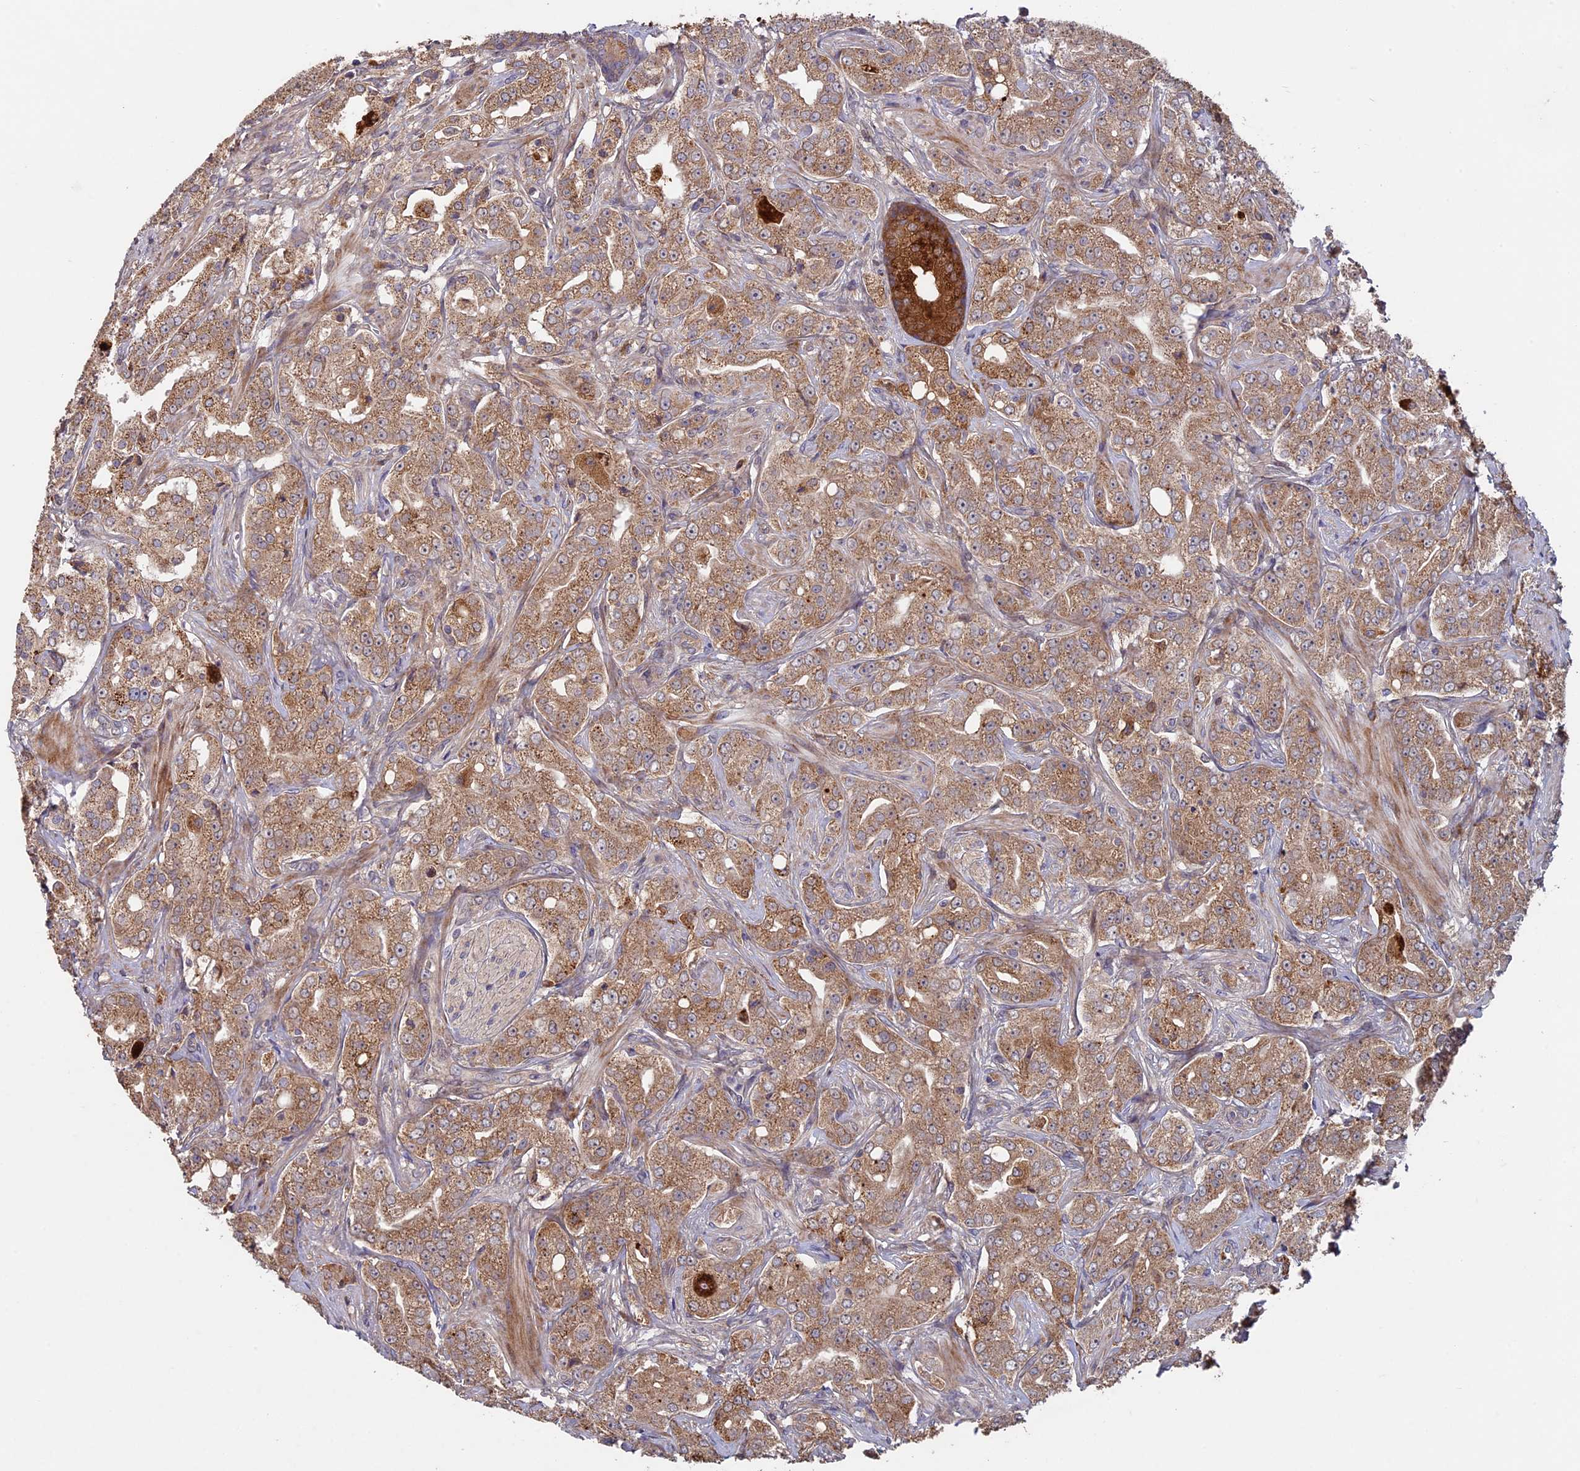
{"staining": {"intensity": "moderate", "quantity": ">75%", "location": "cytoplasmic/membranous"}, "tissue": "prostate cancer", "cell_type": "Tumor cells", "image_type": "cancer", "snomed": [{"axis": "morphology", "description": "Adenocarcinoma, Low grade"}, {"axis": "topography", "description": "Prostate"}], "caption": "DAB (3,3'-diaminobenzidine) immunohistochemical staining of prostate cancer (adenocarcinoma (low-grade)) displays moderate cytoplasmic/membranous protein expression in about >75% of tumor cells.", "gene": "RCCD1", "patient": {"sex": "male", "age": 67}}